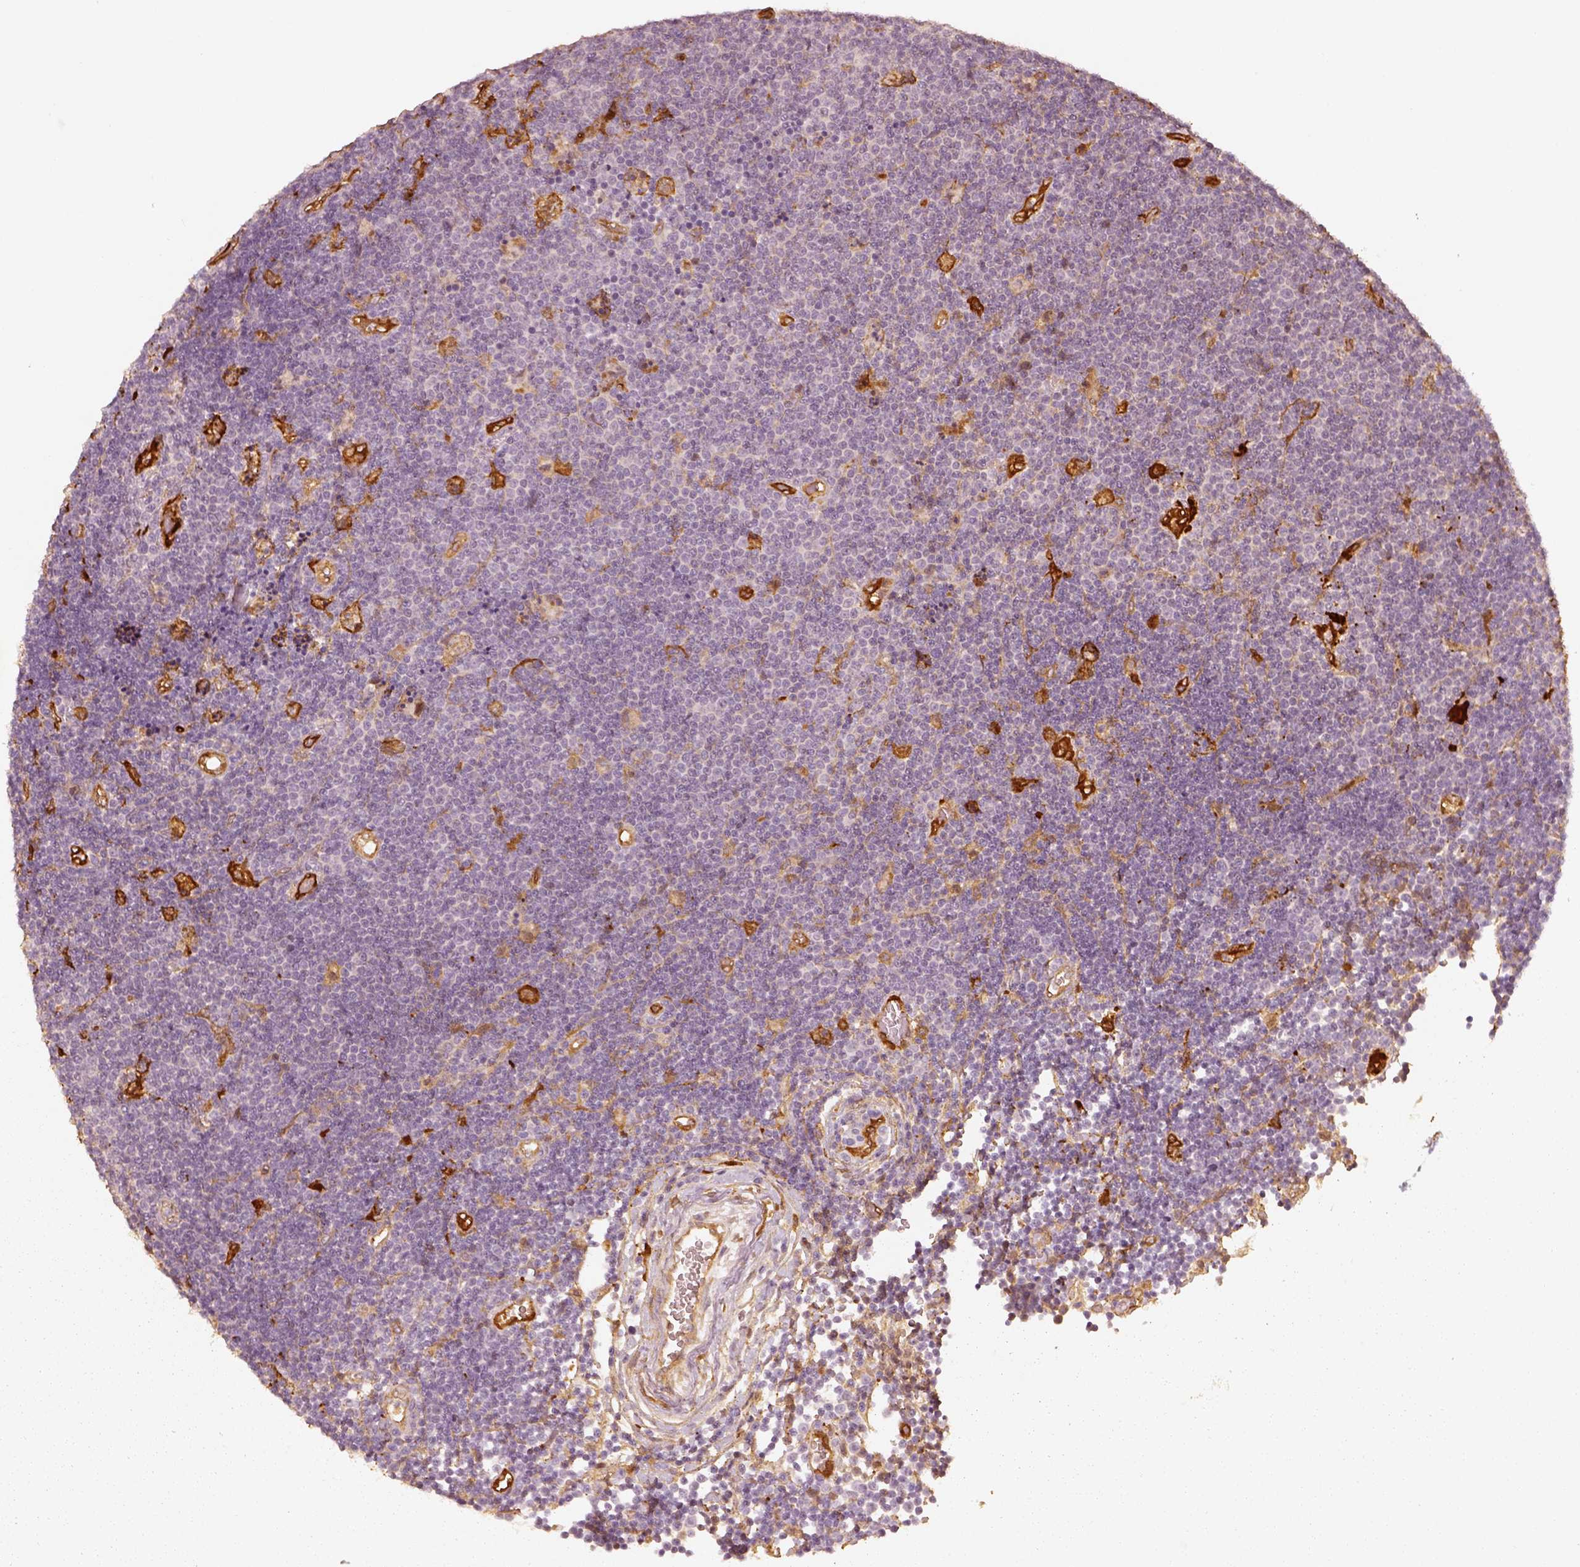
{"staining": {"intensity": "negative", "quantity": "none", "location": "none"}, "tissue": "lymphoma", "cell_type": "Tumor cells", "image_type": "cancer", "snomed": [{"axis": "morphology", "description": "Malignant lymphoma, non-Hodgkin's type, Low grade"}, {"axis": "topography", "description": "Brain"}], "caption": "Immunohistochemistry (IHC) of lymphoma shows no staining in tumor cells.", "gene": "FSCN1", "patient": {"sex": "female", "age": 66}}